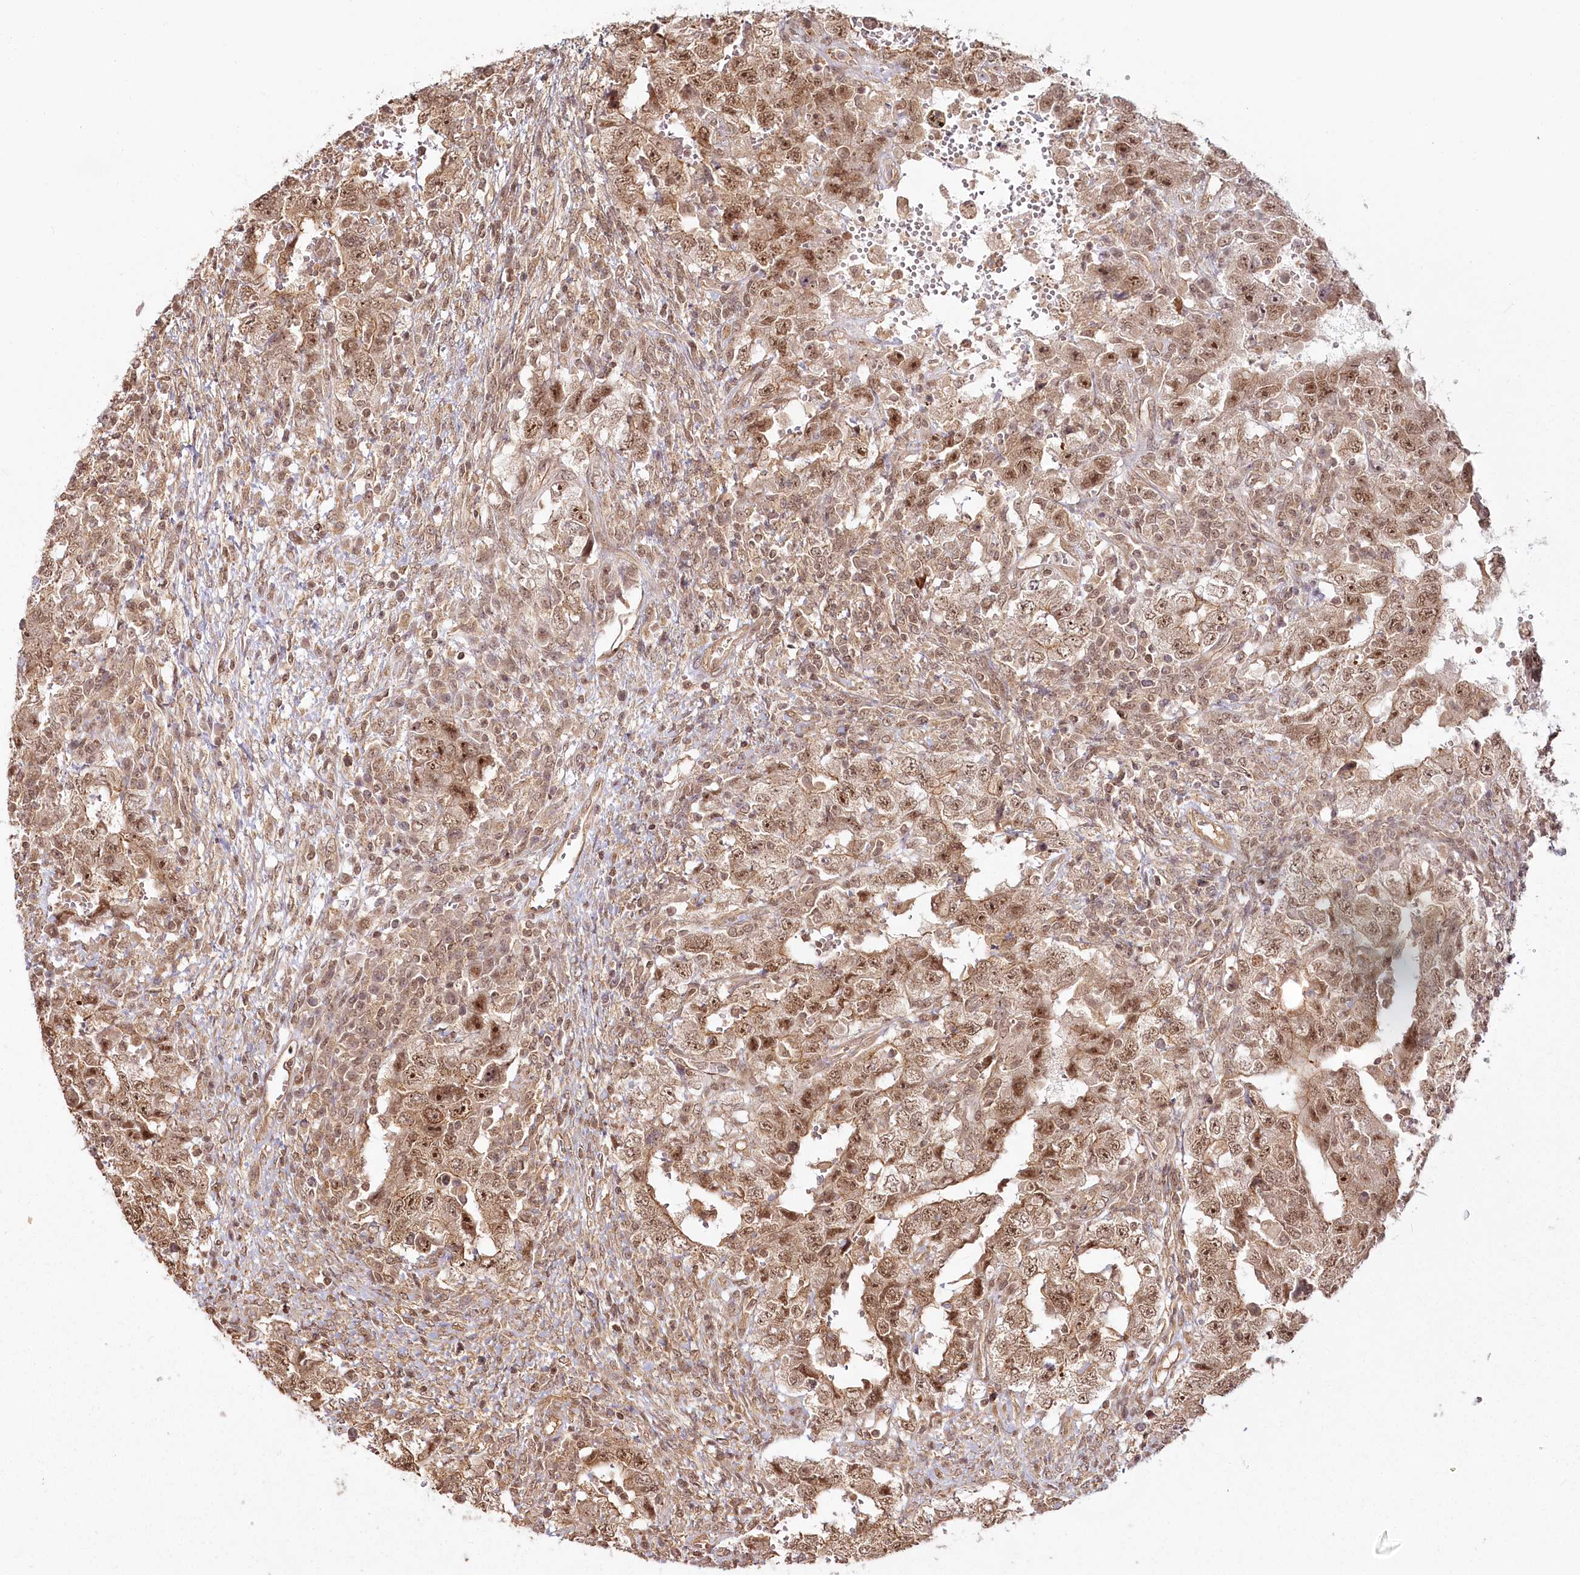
{"staining": {"intensity": "moderate", "quantity": ">75%", "location": "cytoplasmic/membranous,nuclear"}, "tissue": "testis cancer", "cell_type": "Tumor cells", "image_type": "cancer", "snomed": [{"axis": "morphology", "description": "Carcinoma, Embryonal, NOS"}, {"axis": "topography", "description": "Testis"}], "caption": "Immunohistochemistry (IHC) photomicrograph of neoplastic tissue: human testis embryonal carcinoma stained using IHC displays medium levels of moderate protein expression localized specifically in the cytoplasmic/membranous and nuclear of tumor cells, appearing as a cytoplasmic/membranous and nuclear brown color.", "gene": "R3HDM2", "patient": {"sex": "male", "age": 26}}